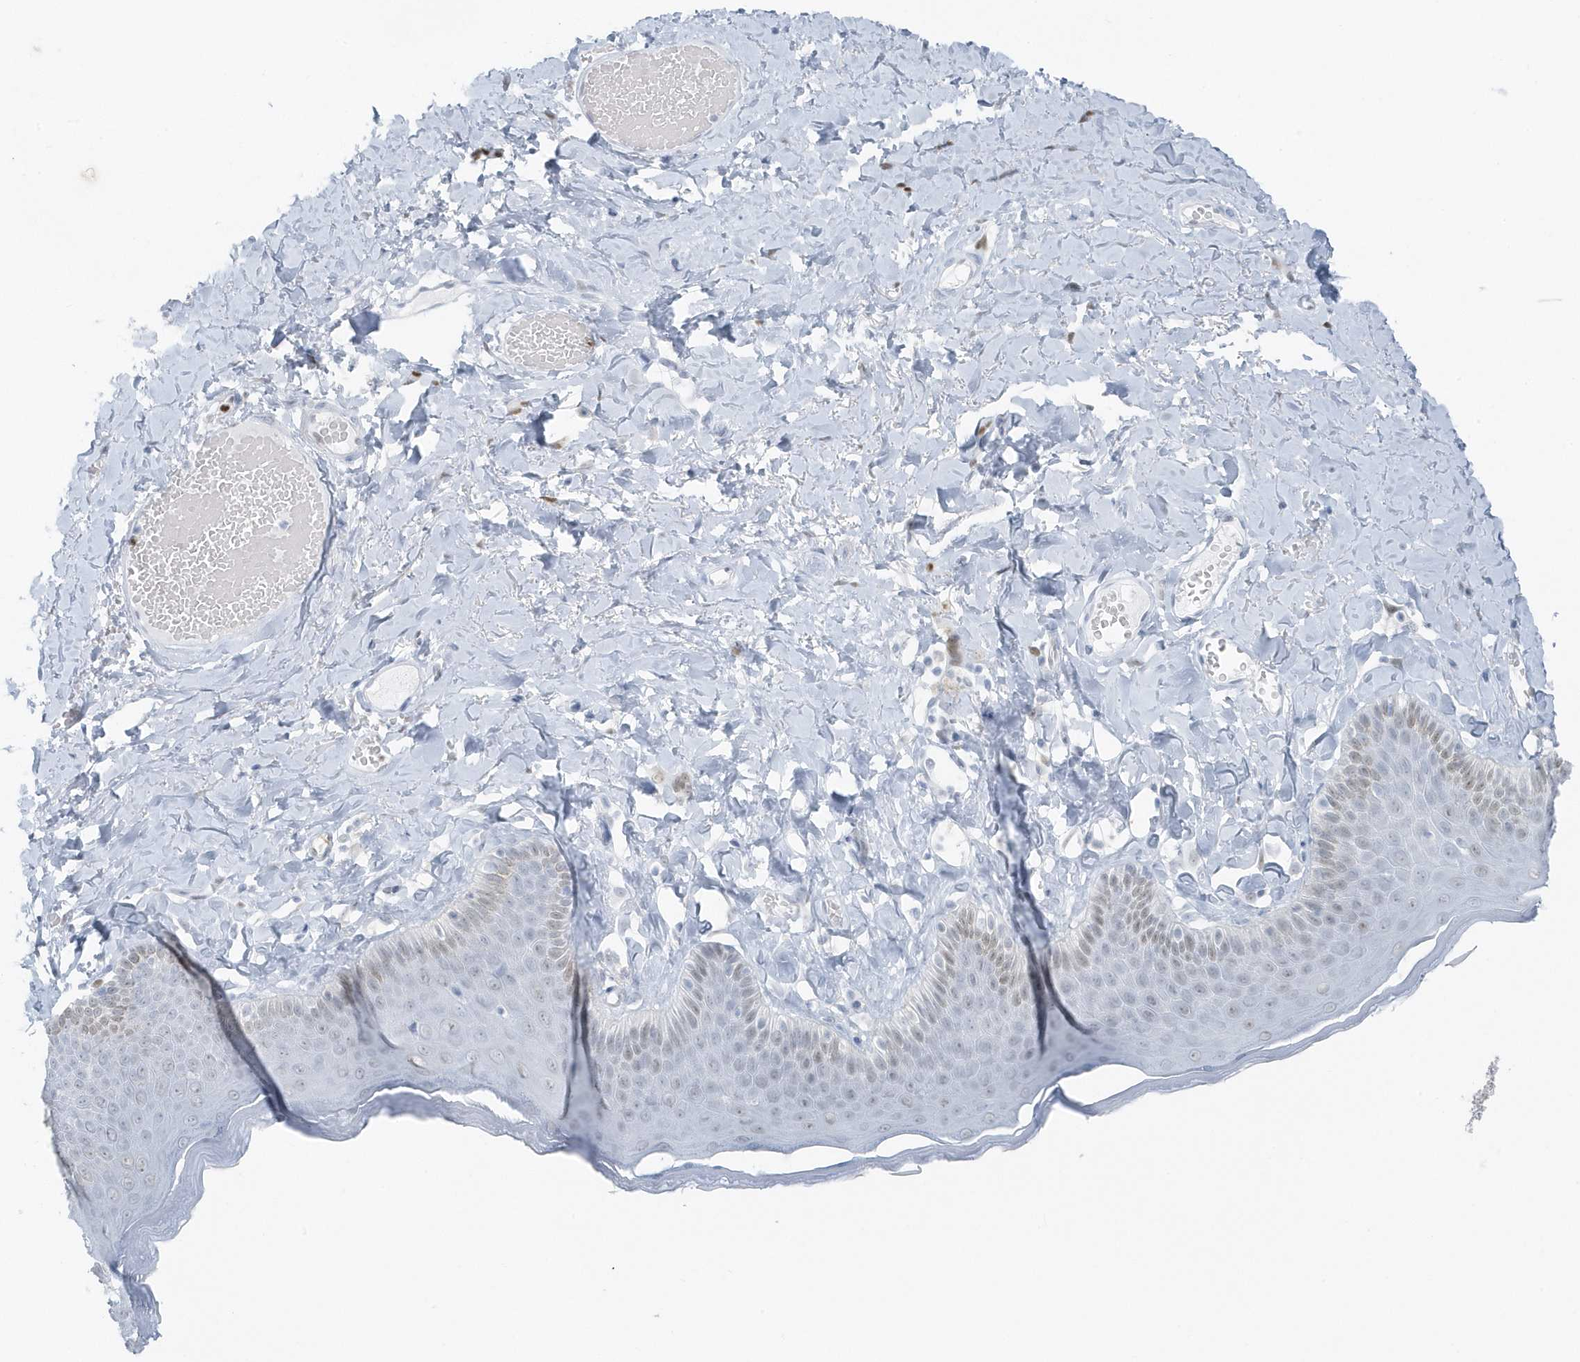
{"staining": {"intensity": "negative", "quantity": "none", "location": "none"}, "tissue": "skin", "cell_type": "Epidermal cells", "image_type": "normal", "snomed": [{"axis": "morphology", "description": "Normal tissue, NOS"}, {"axis": "topography", "description": "Anal"}], "caption": "An immunohistochemistry (IHC) photomicrograph of unremarkable skin is shown. There is no staining in epidermal cells of skin. Brightfield microscopy of immunohistochemistry stained with DAB (brown) and hematoxylin (blue), captured at high magnification.", "gene": "SMIM34", "patient": {"sex": "male", "age": 69}}